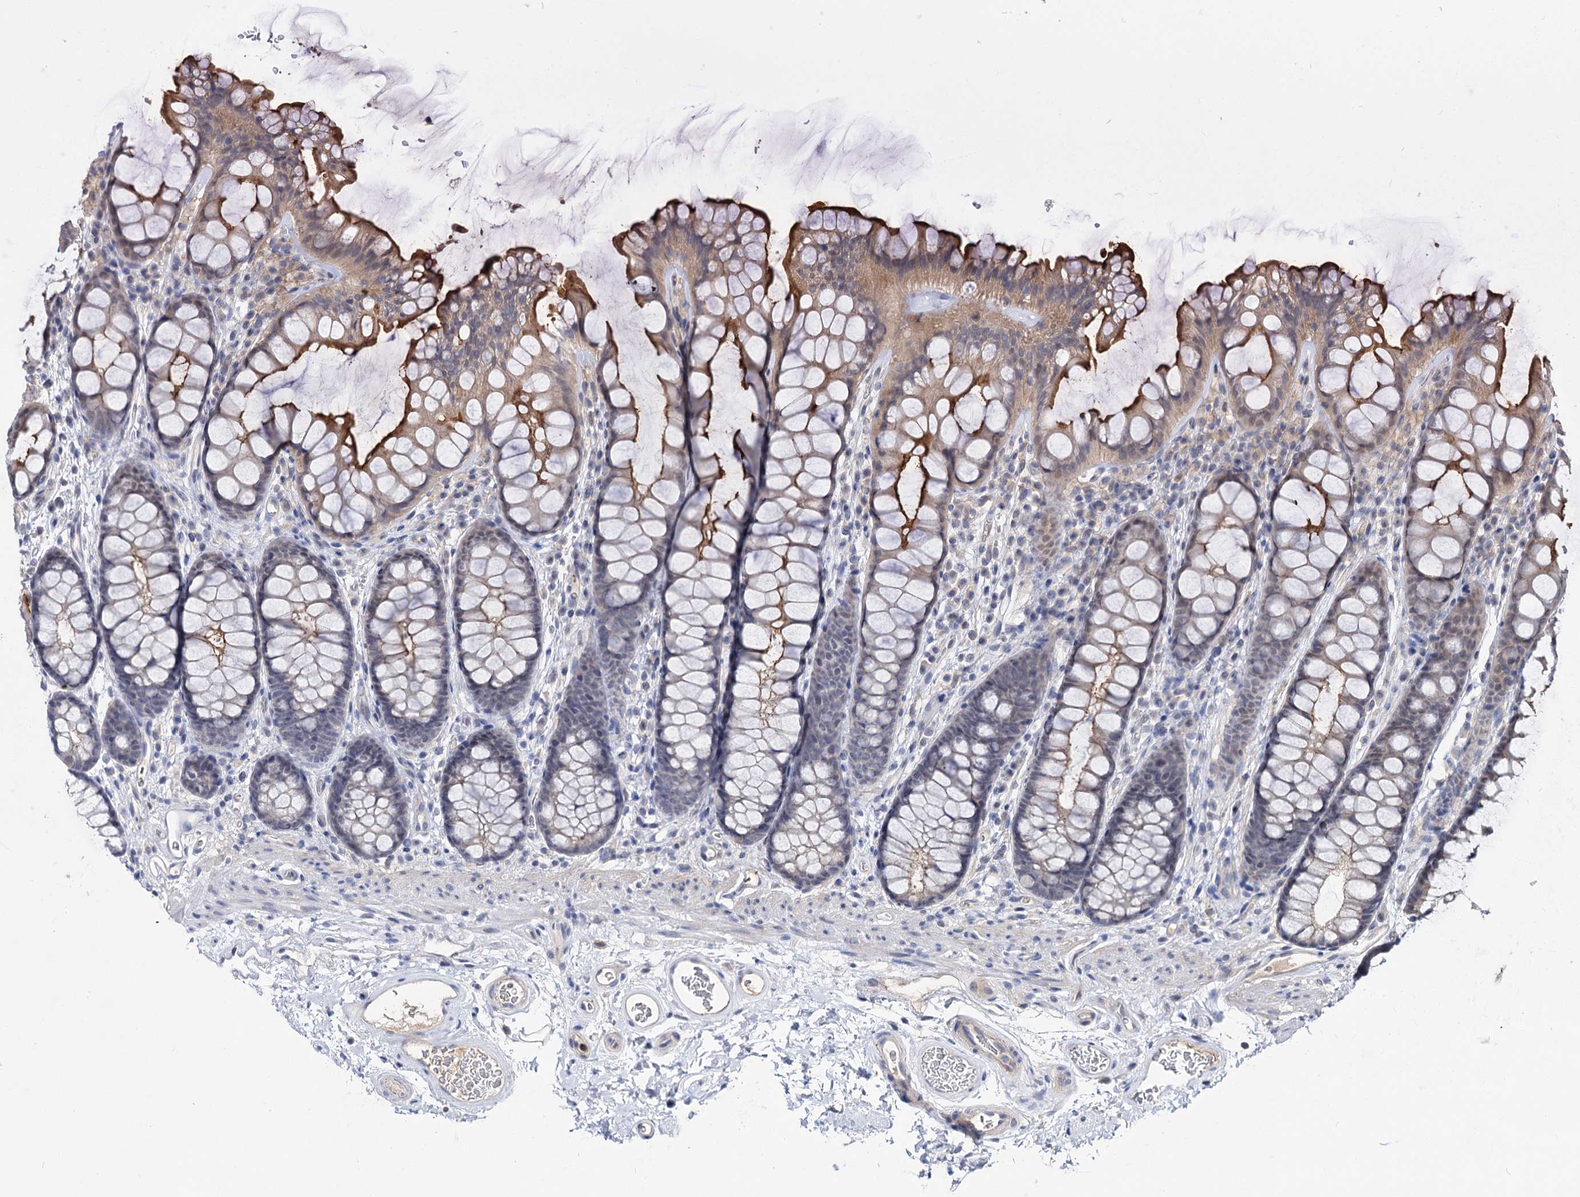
{"staining": {"intensity": "negative", "quantity": "none", "location": "none"}, "tissue": "colon", "cell_type": "Endothelial cells", "image_type": "normal", "snomed": [{"axis": "morphology", "description": "Normal tissue, NOS"}, {"axis": "topography", "description": "Colon"}], "caption": "Immunohistochemical staining of benign colon demonstrates no significant positivity in endothelial cells. (DAB IHC visualized using brightfield microscopy, high magnification).", "gene": "NEK10", "patient": {"sex": "female", "age": 82}}